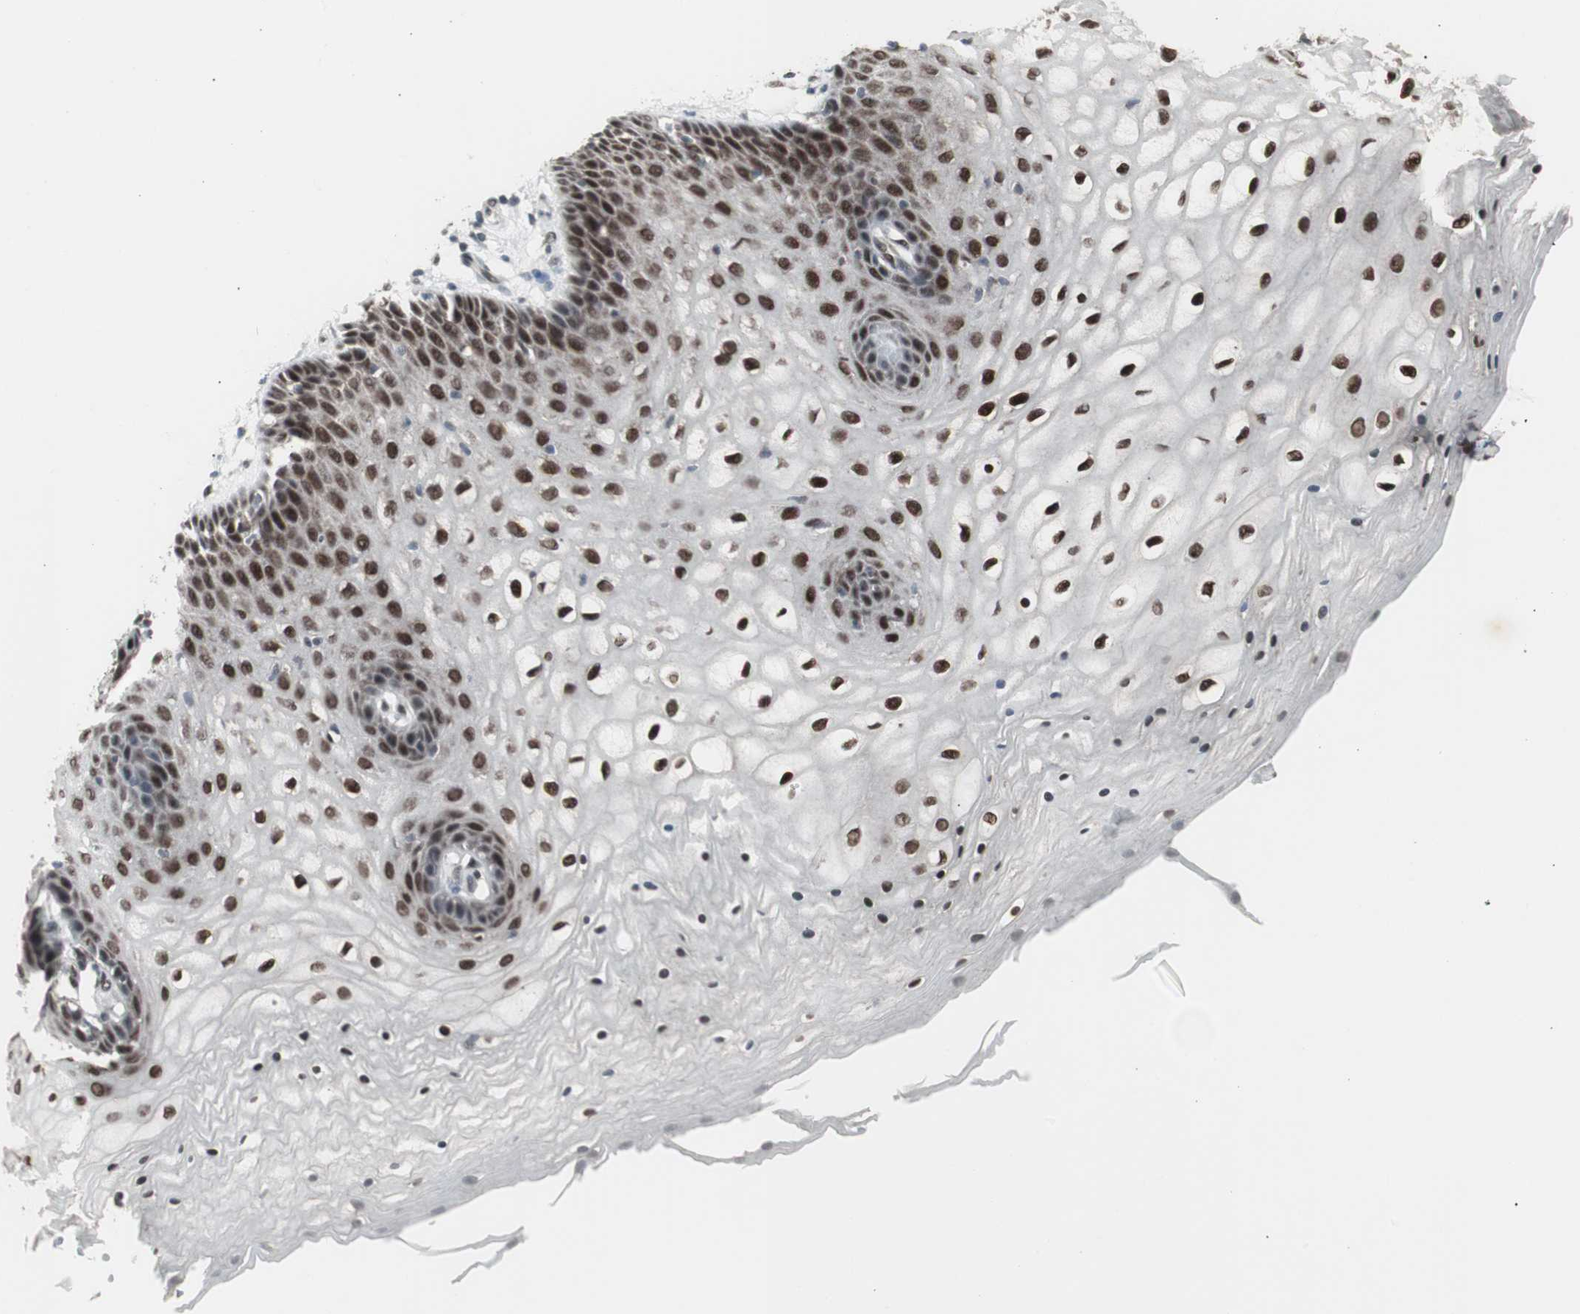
{"staining": {"intensity": "moderate", "quantity": ">75%", "location": "nuclear"}, "tissue": "vagina", "cell_type": "Squamous epithelial cells", "image_type": "normal", "snomed": [{"axis": "morphology", "description": "Normal tissue, NOS"}, {"axis": "topography", "description": "Vagina"}], "caption": "This micrograph displays benign vagina stained with immunohistochemistry (IHC) to label a protein in brown. The nuclear of squamous epithelial cells show moderate positivity for the protein. Nuclei are counter-stained blue.", "gene": "RXRA", "patient": {"sex": "female", "age": 34}}